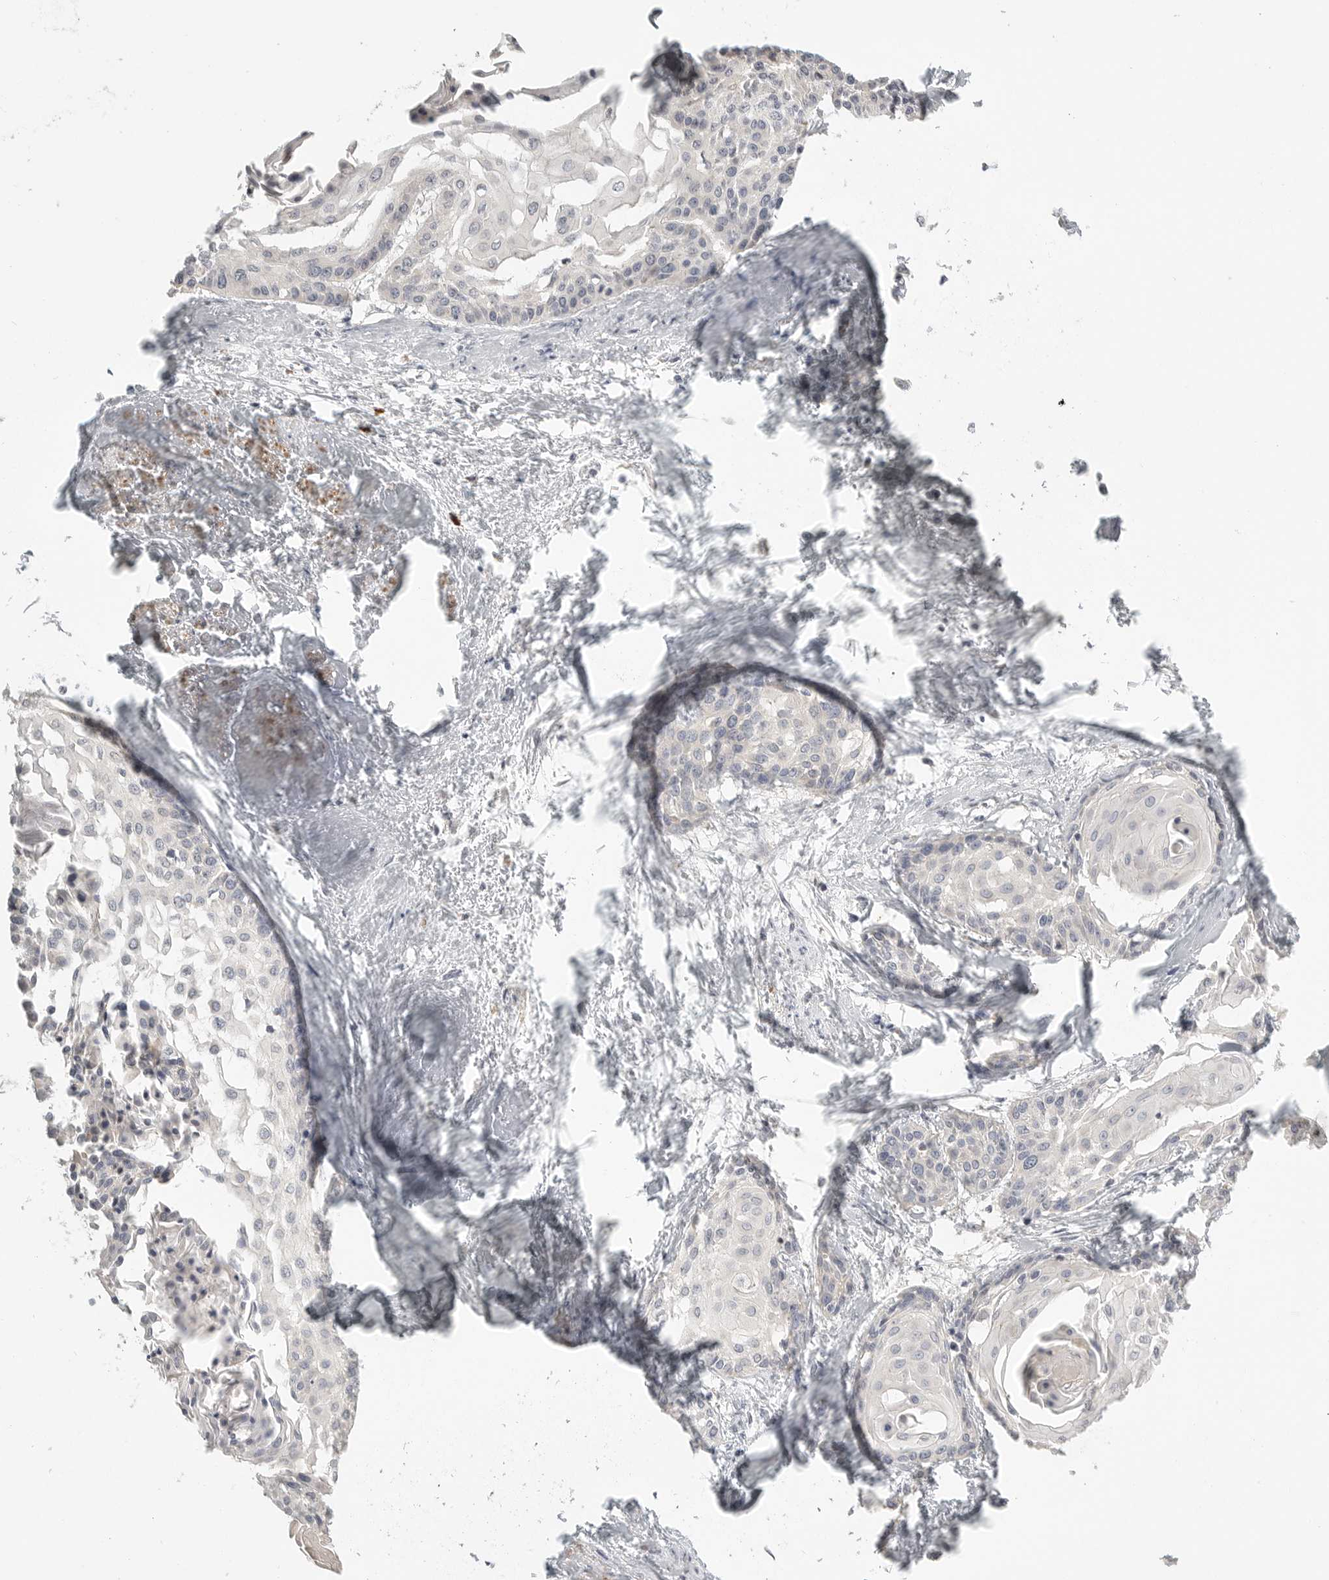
{"staining": {"intensity": "negative", "quantity": "none", "location": "none"}, "tissue": "cervical cancer", "cell_type": "Tumor cells", "image_type": "cancer", "snomed": [{"axis": "morphology", "description": "Squamous cell carcinoma, NOS"}, {"axis": "topography", "description": "Cervix"}], "caption": "Squamous cell carcinoma (cervical) stained for a protein using immunohistochemistry reveals no expression tumor cells.", "gene": "STAB2", "patient": {"sex": "female", "age": 57}}